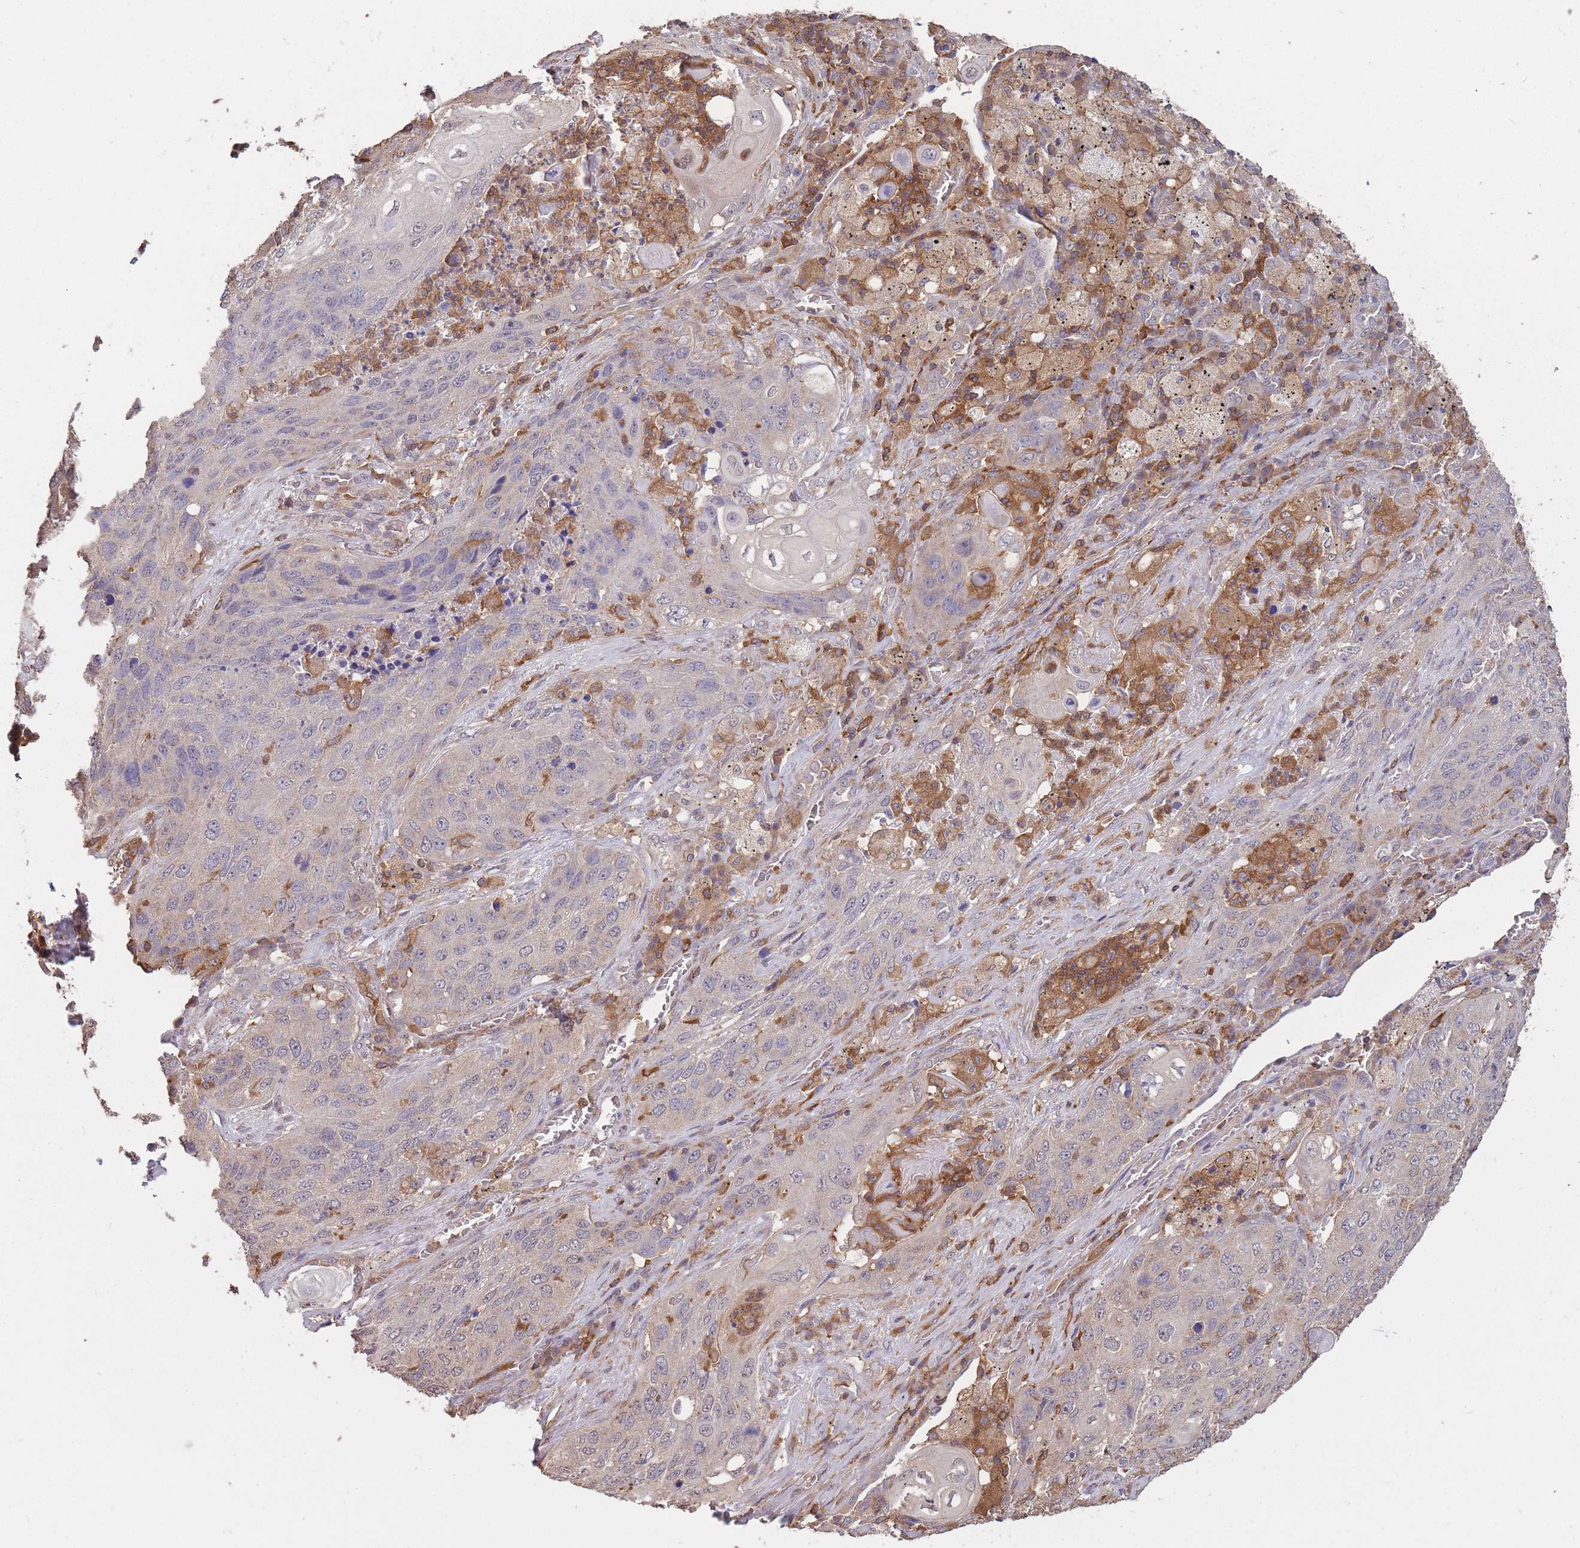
{"staining": {"intensity": "negative", "quantity": "none", "location": "none"}, "tissue": "lung cancer", "cell_type": "Tumor cells", "image_type": "cancer", "snomed": [{"axis": "morphology", "description": "Squamous cell carcinoma, NOS"}, {"axis": "topography", "description": "Lung"}], "caption": "Immunohistochemistry micrograph of neoplastic tissue: human lung cancer (squamous cell carcinoma) stained with DAB exhibits no significant protein expression in tumor cells.", "gene": "GMIP", "patient": {"sex": "female", "age": 63}}